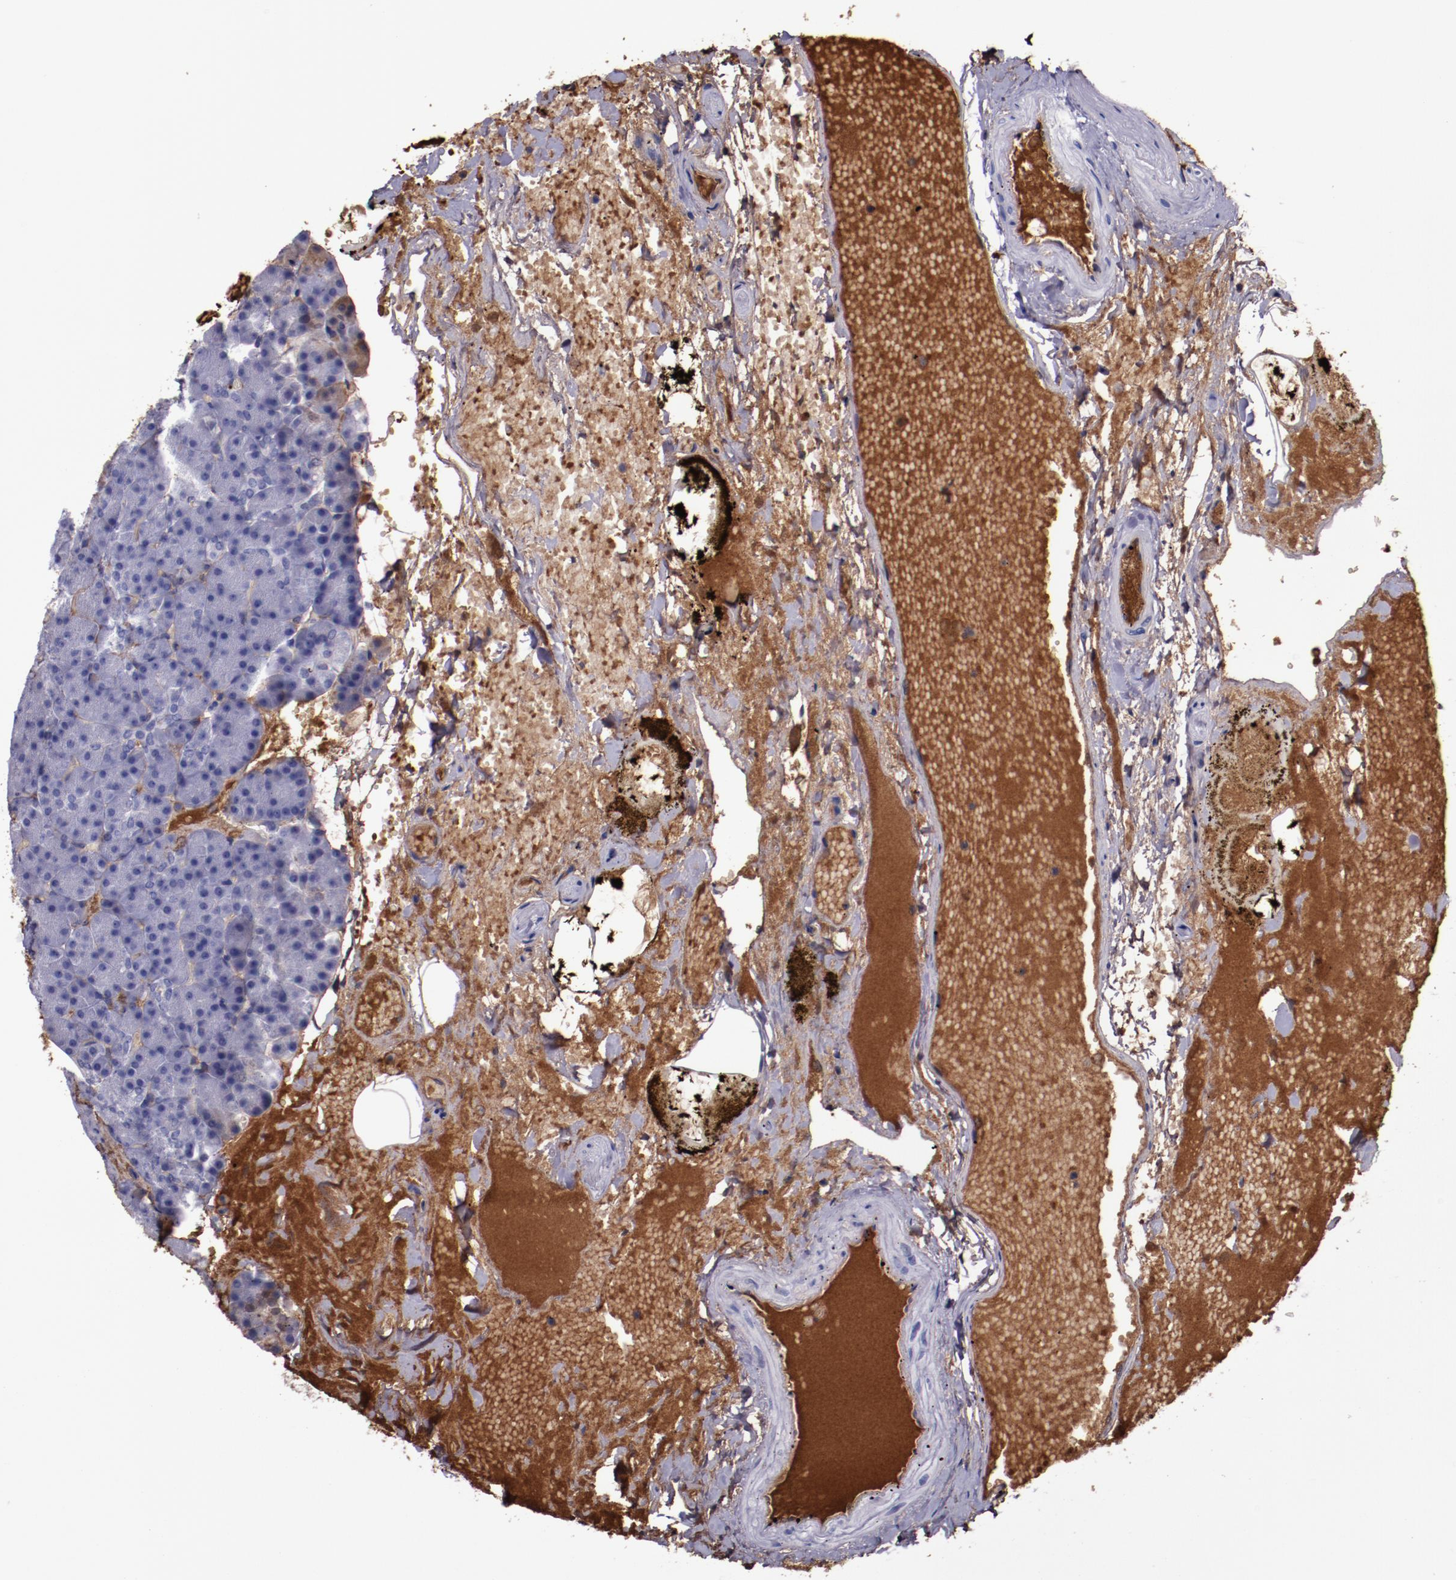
{"staining": {"intensity": "weak", "quantity": "<25%", "location": "cytoplasmic/membranous"}, "tissue": "pancreas", "cell_type": "Exocrine glandular cells", "image_type": "normal", "snomed": [{"axis": "morphology", "description": "Normal tissue, NOS"}, {"axis": "topography", "description": "Pancreas"}], "caption": "Protein analysis of unremarkable pancreas displays no significant expression in exocrine glandular cells. The staining was performed using DAB to visualize the protein expression in brown, while the nuclei were stained in blue with hematoxylin (Magnification: 20x).", "gene": "A2M", "patient": {"sex": "female", "age": 35}}